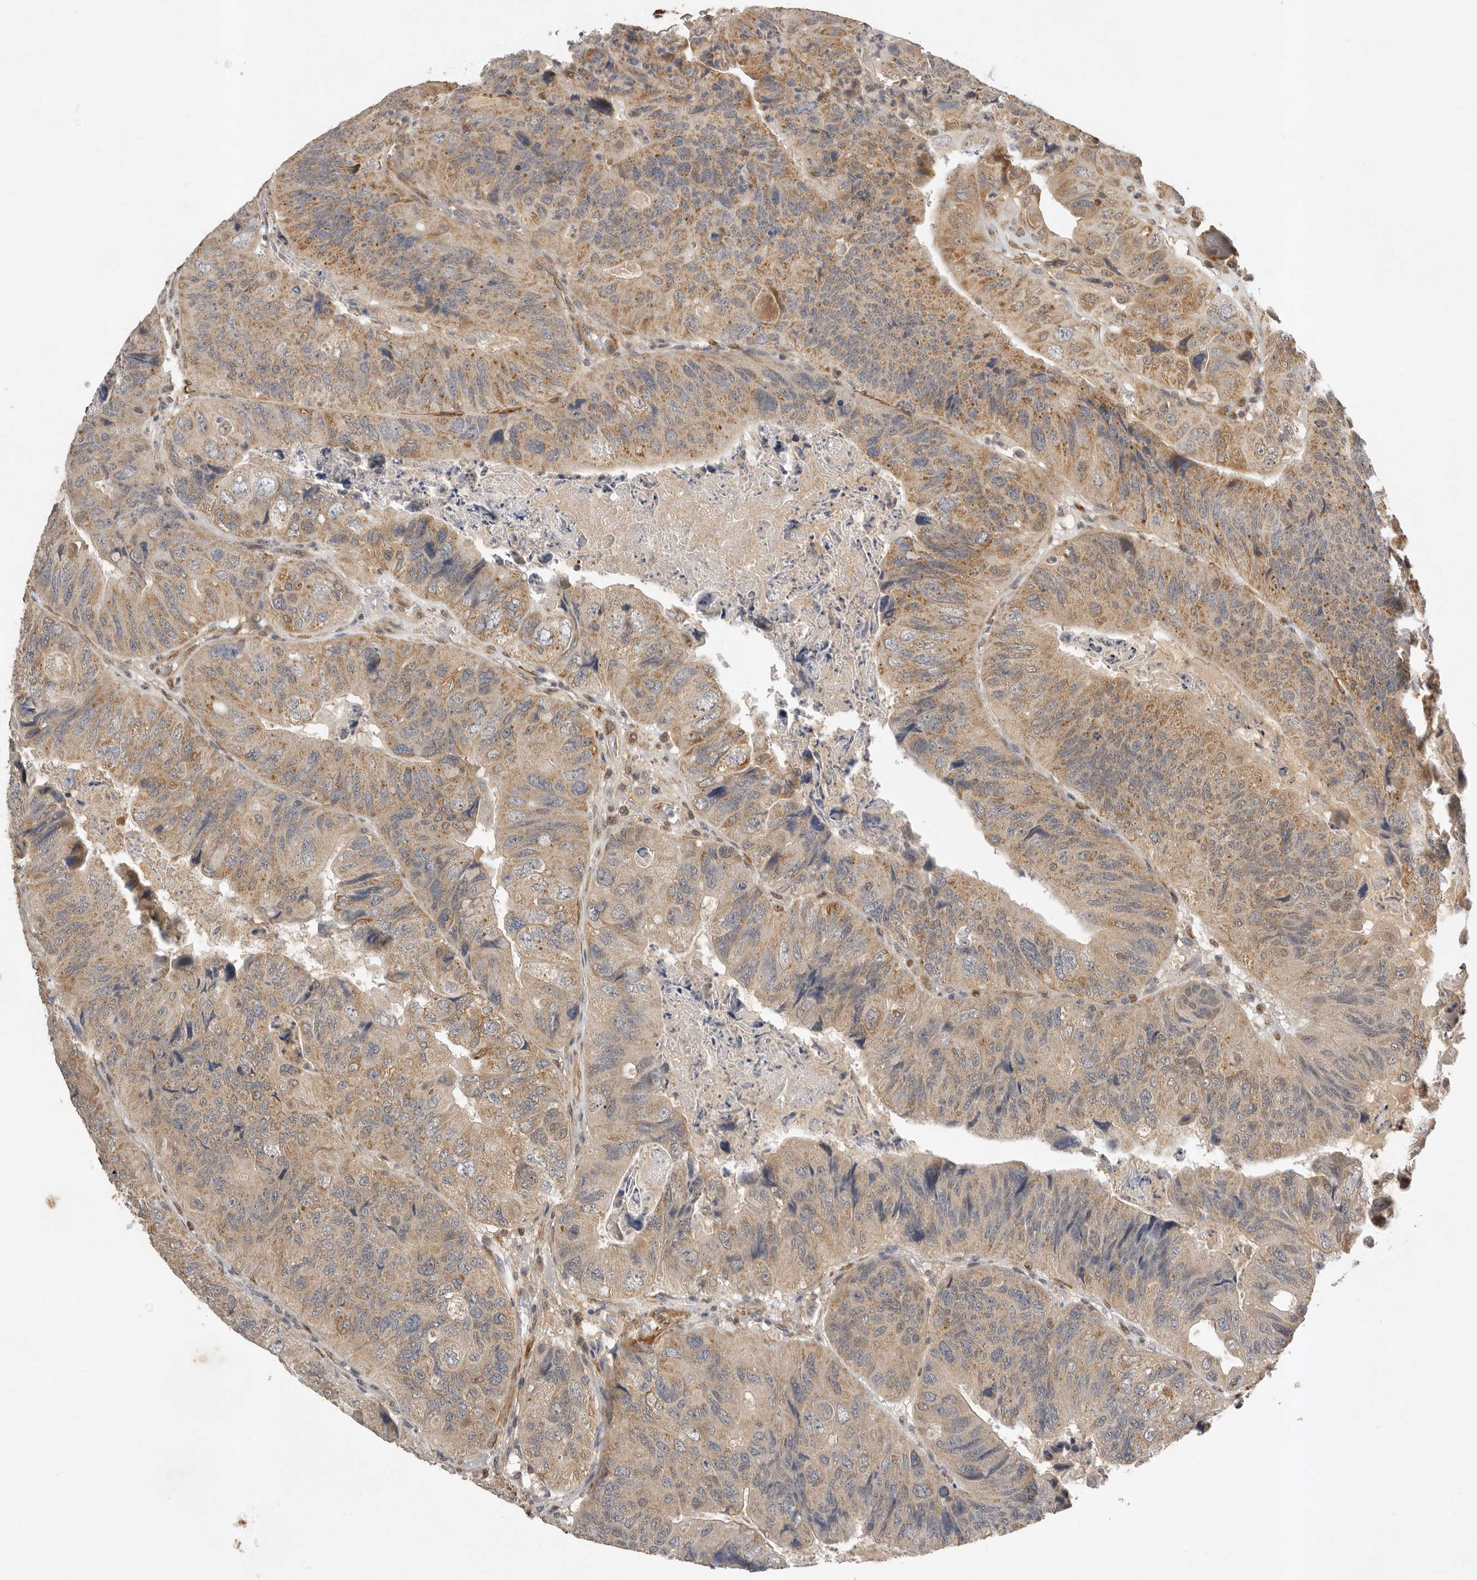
{"staining": {"intensity": "moderate", "quantity": "25%-75%", "location": "cytoplasmic/membranous"}, "tissue": "colorectal cancer", "cell_type": "Tumor cells", "image_type": "cancer", "snomed": [{"axis": "morphology", "description": "Adenocarcinoma, NOS"}, {"axis": "topography", "description": "Rectum"}], "caption": "This photomicrograph demonstrates immunohistochemistry staining of adenocarcinoma (colorectal), with medium moderate cytoplasmic/membranous expression in about 25%-75% of tumor cells.", "gene": "RNF157", "patient": {"sex": "male", "age": 63}}